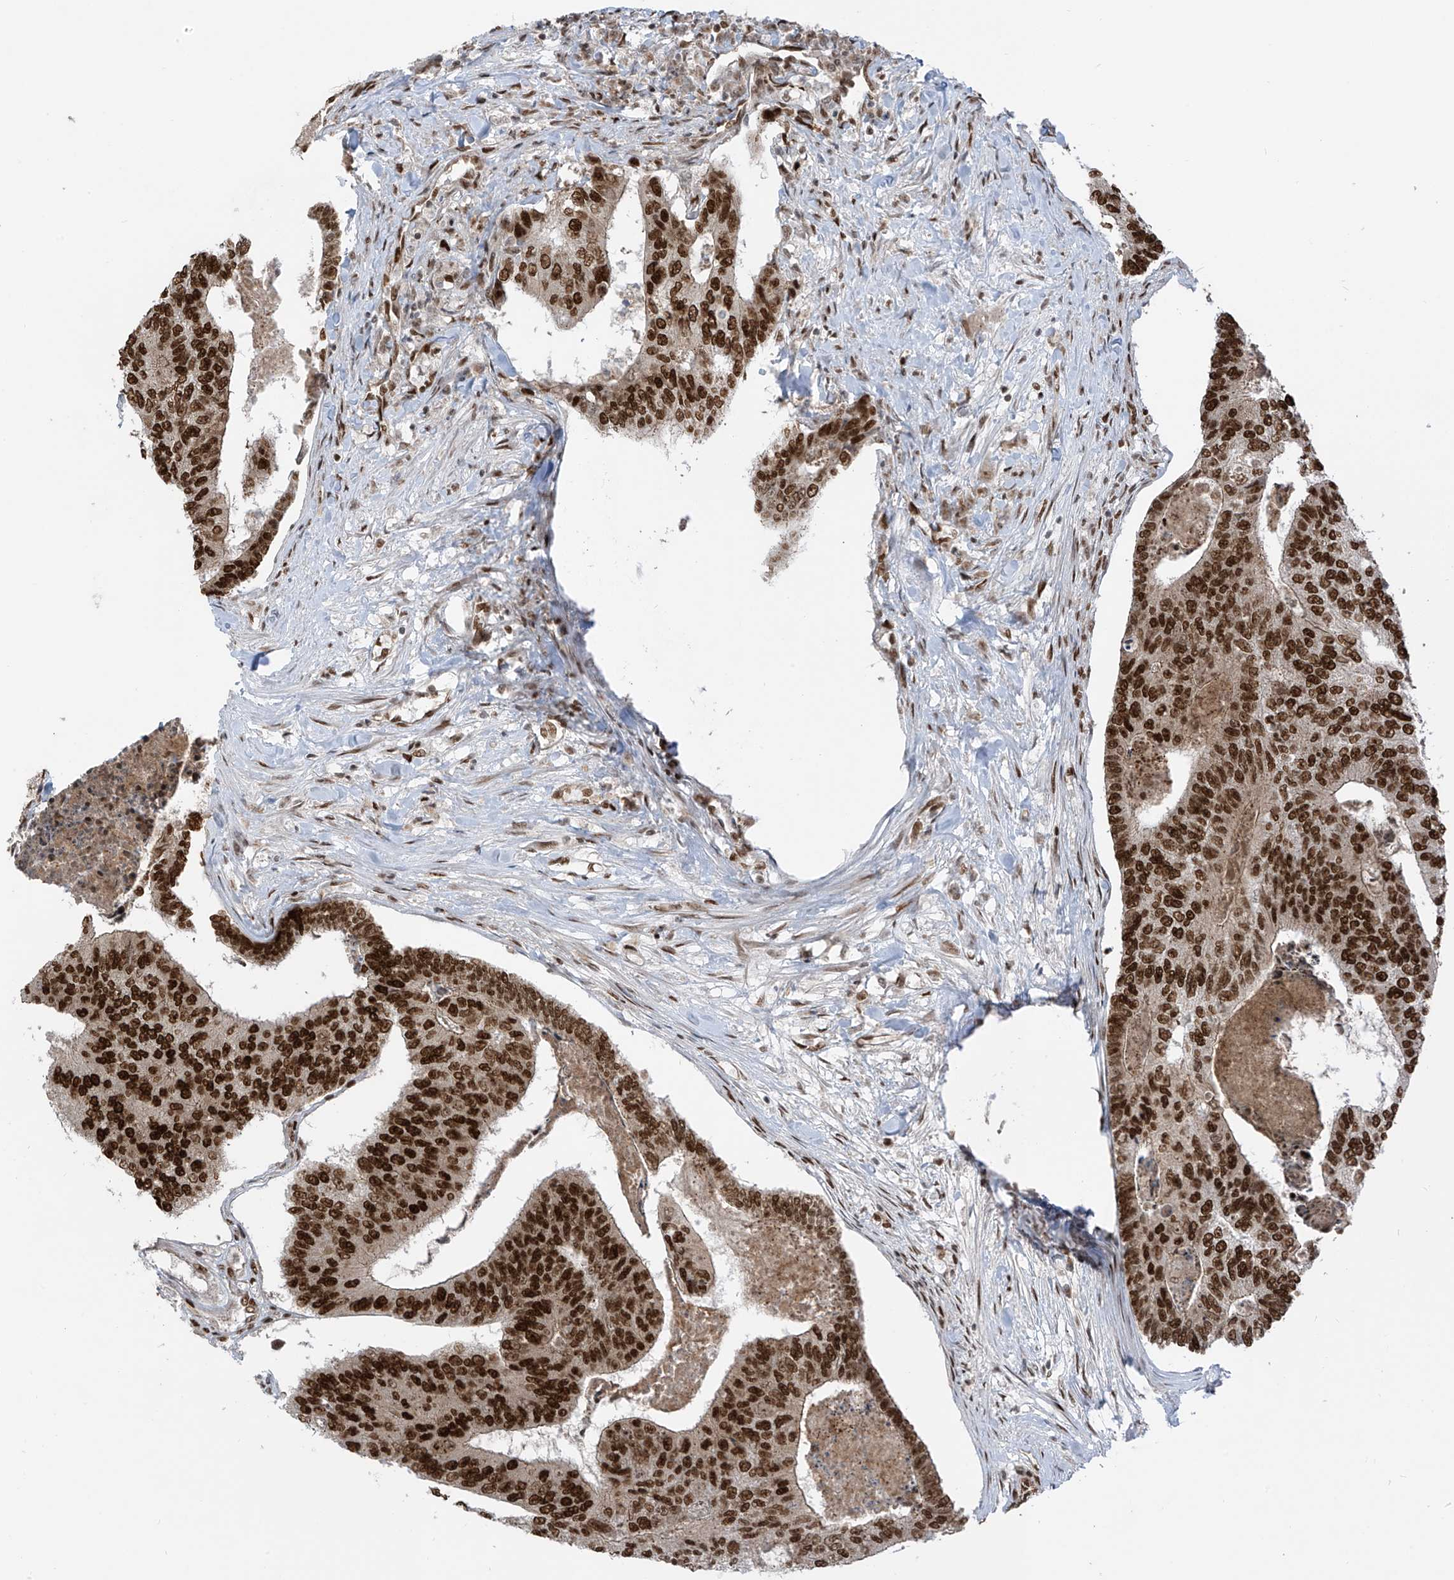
{"staining": {"intensity": "strong", "quantity": ">75%", "location": "nuclear"}, "tissue": "colorectal cancer", "cell_type": "Tumor cells", "image_type": "cancer", "snomed": [{"axis": "morphology", "description": "Adenocarcinoma, NOS"}, {"axis": "topography", "description": "Colon"}], "caption": "A high amount of strong nuclear expression is appreciated in approximately >75% of tumor cells in colorectal cancer (adenocarcinoma) tissue. (DAB = brown stain, brightfield microscopy at high magnification).", "gene": "ARHGEF3", "patient": {"sex": "female", "age": 67}}